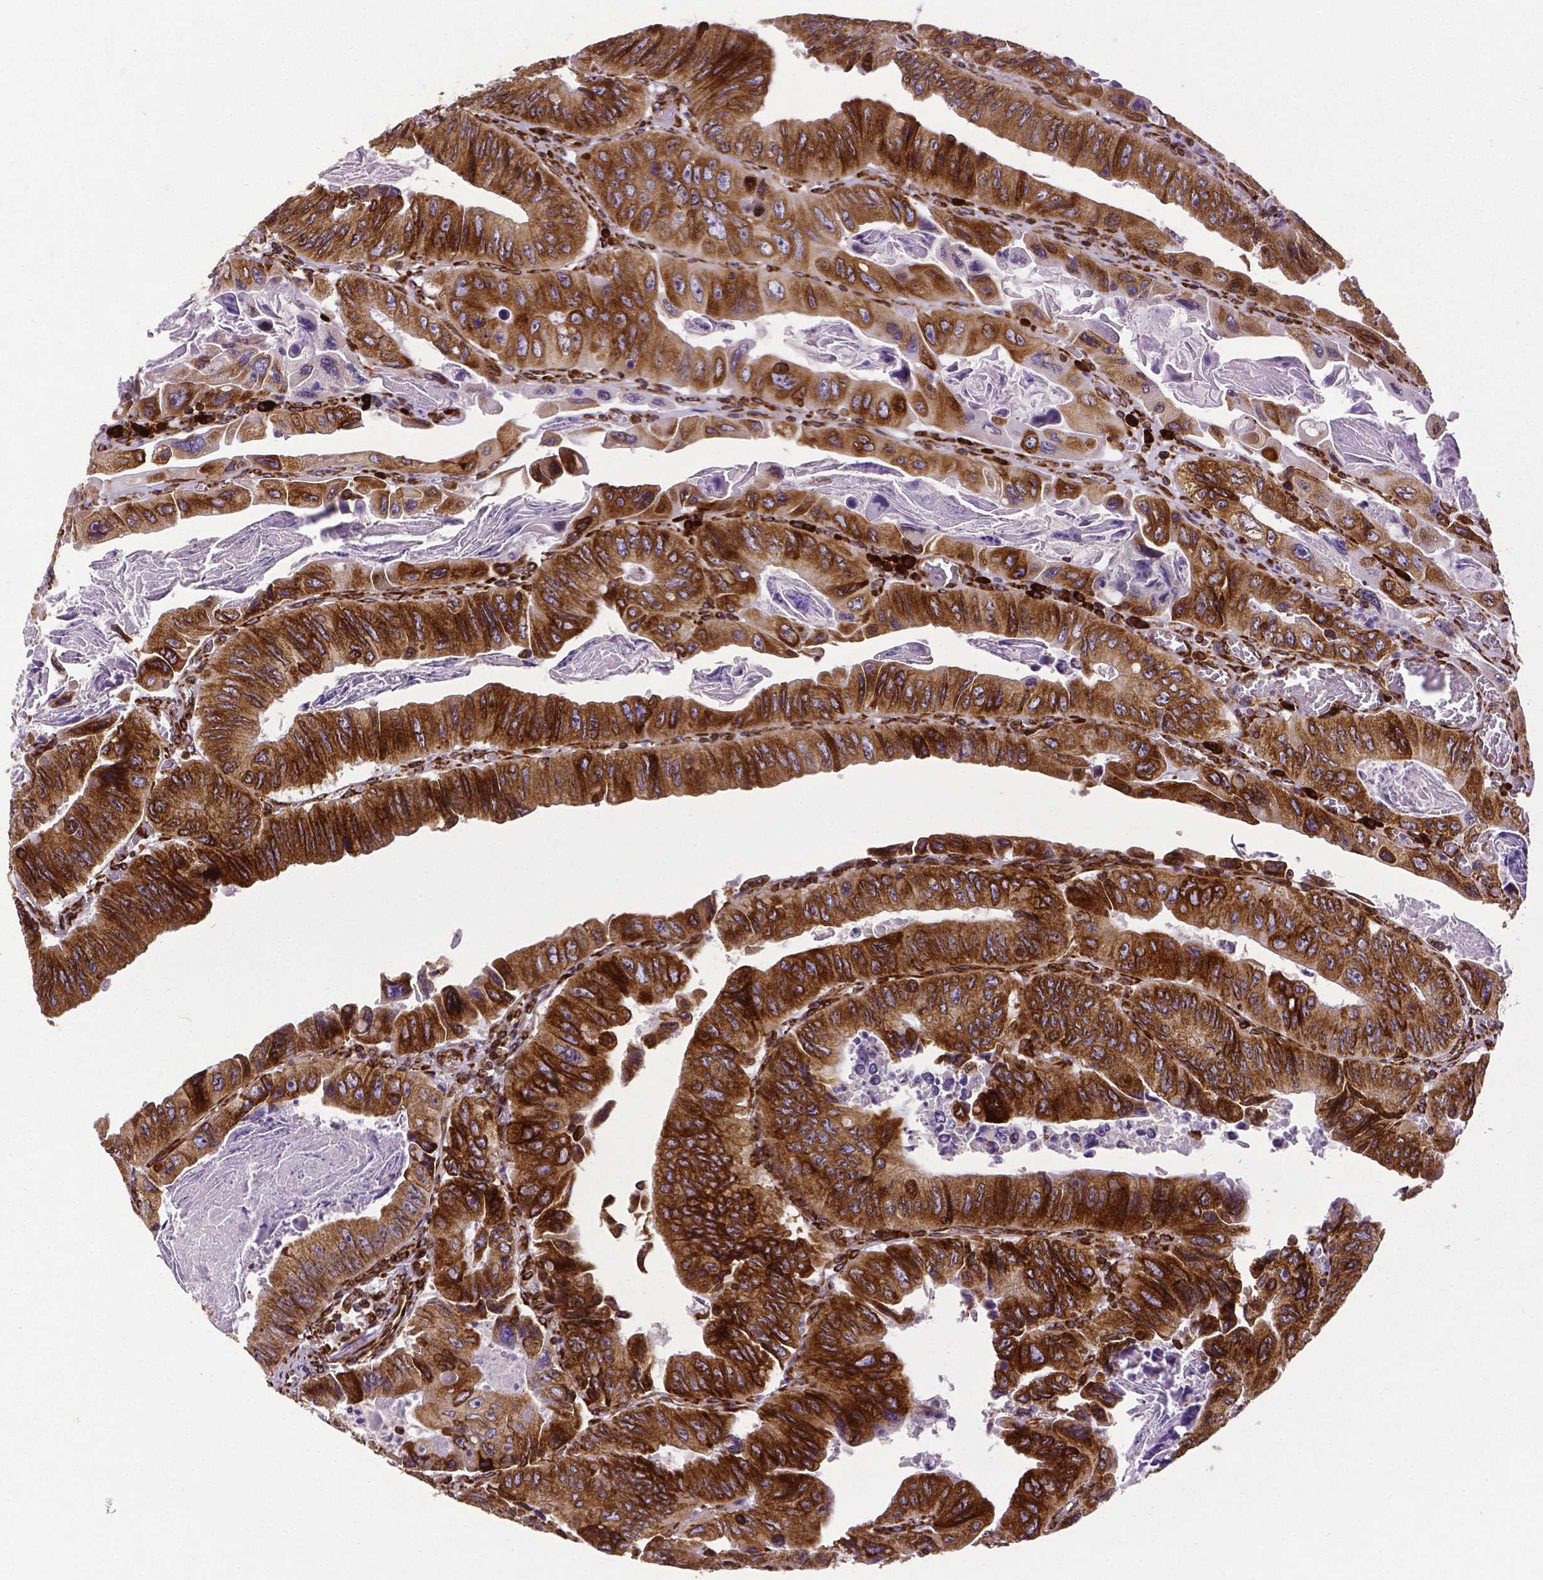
{"staining": {"intensity": "strong", "quantity": ">75%", "location": "cytoplasmic/membranous"}, "tissue": "colorectal cancer", "cell_type": "Tumor cells", "image_type": "cancer", "snomed": [{"axis": "morphology", "description": "Adenocarcinoma, NOS"}, {"axis": "topography", "description": "Colon"}], "caption": "Strong cytoplasmic/membranous protein positivity is seen in approximately >75% of tumor cells in adenocarcinoma (colorectal).", "gene": "MTDH", "patient": {"sex": "female", "age": 84}}